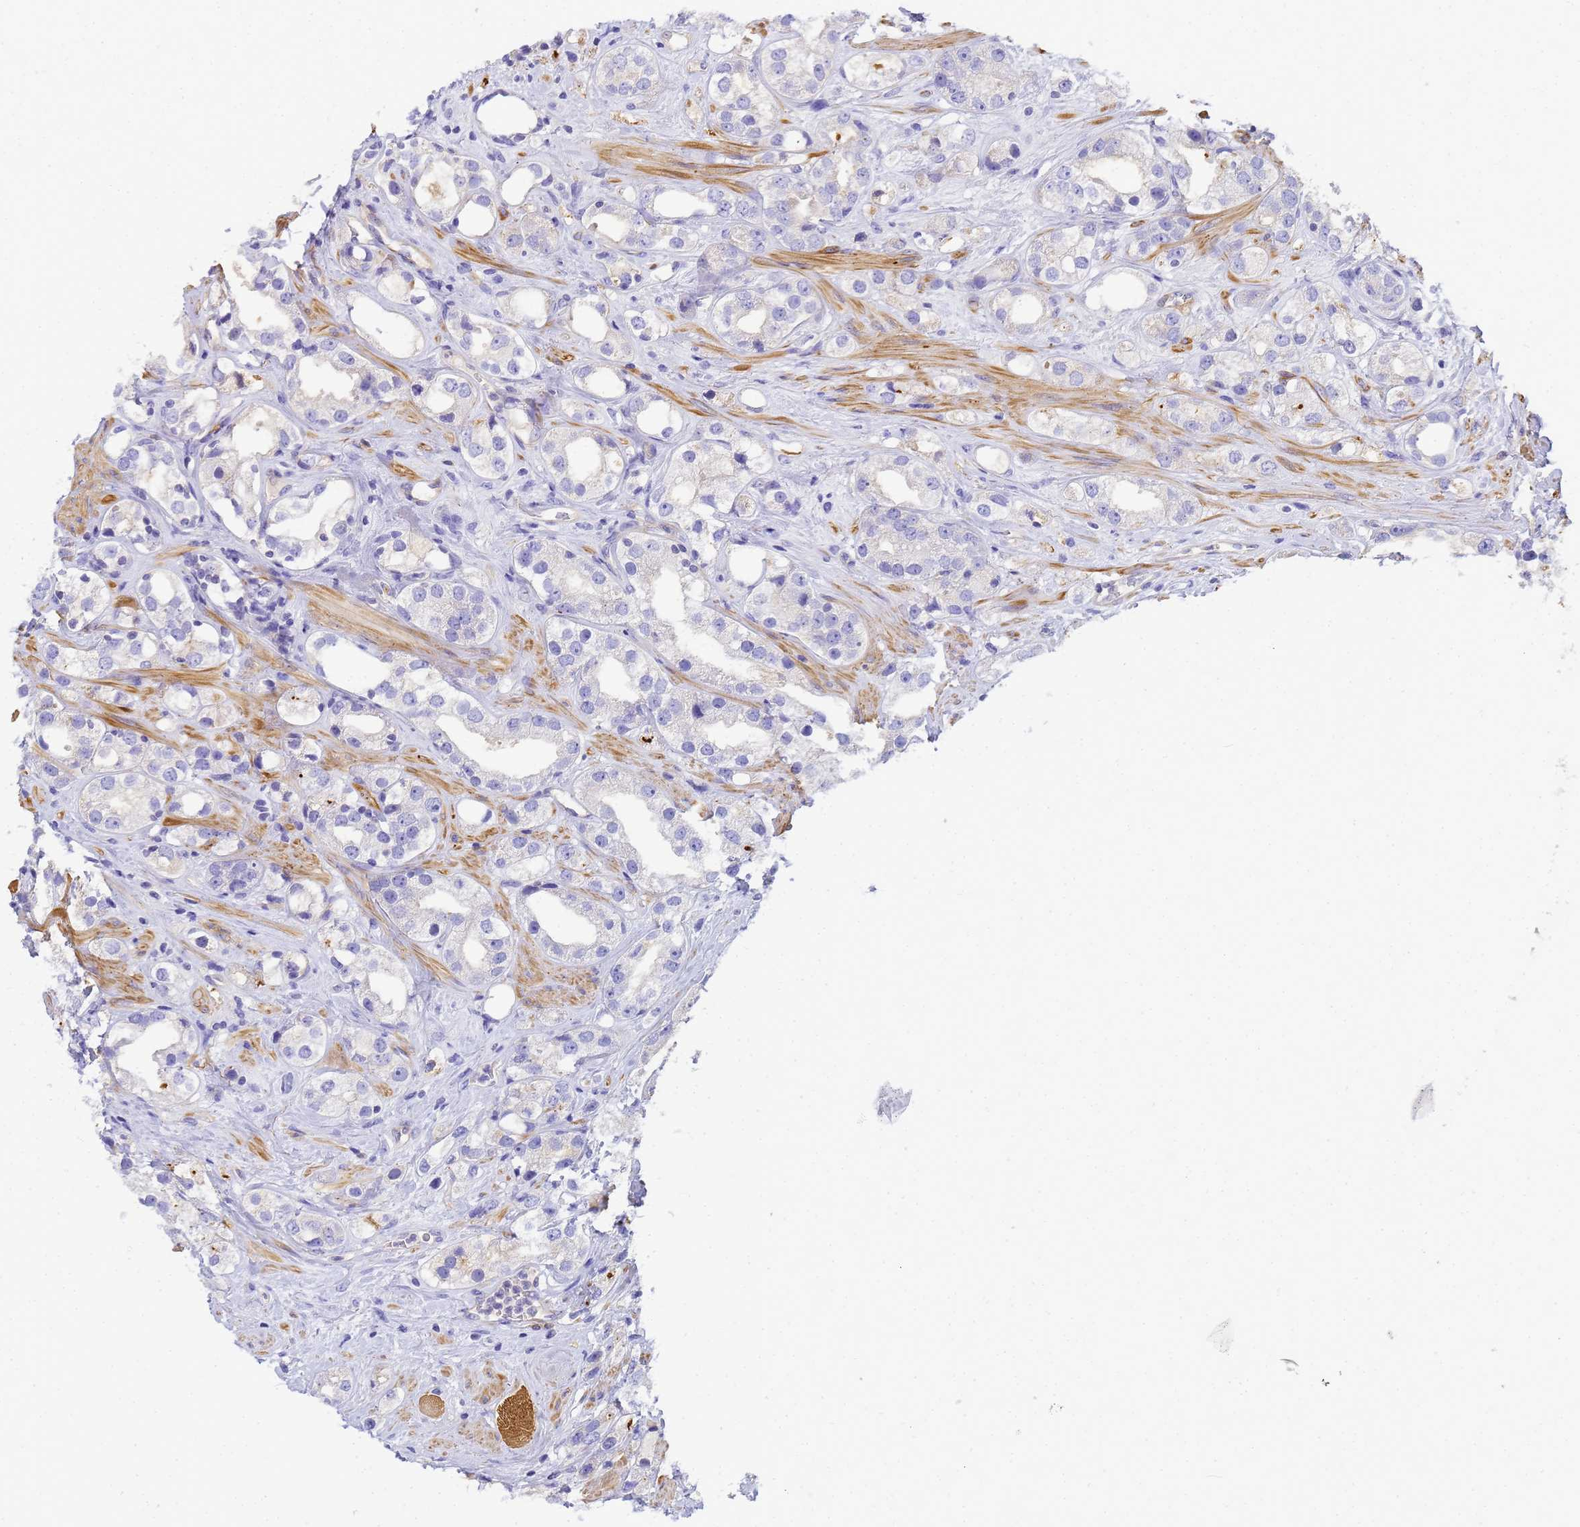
{"staining": {"intensity": "negative", "quantity": "none", "location": "none"}, "tissue": "prostate cancer", "cell_type": "Tumor cells", "image_type": "cancer", "snomed": [{"axis": "morphology", "description": "Adenocarcinoma, NOS"}, {"axis": "topography", "description": "Prostate"}], "caption": "High power microscopy image of an immunohistochemistry (IHC) image of prostate adenocarcinoma, revealing no significant positivity in tumor cells.", "gene": "MYL12A", "patient": {"sex": "male", "age": 79}}